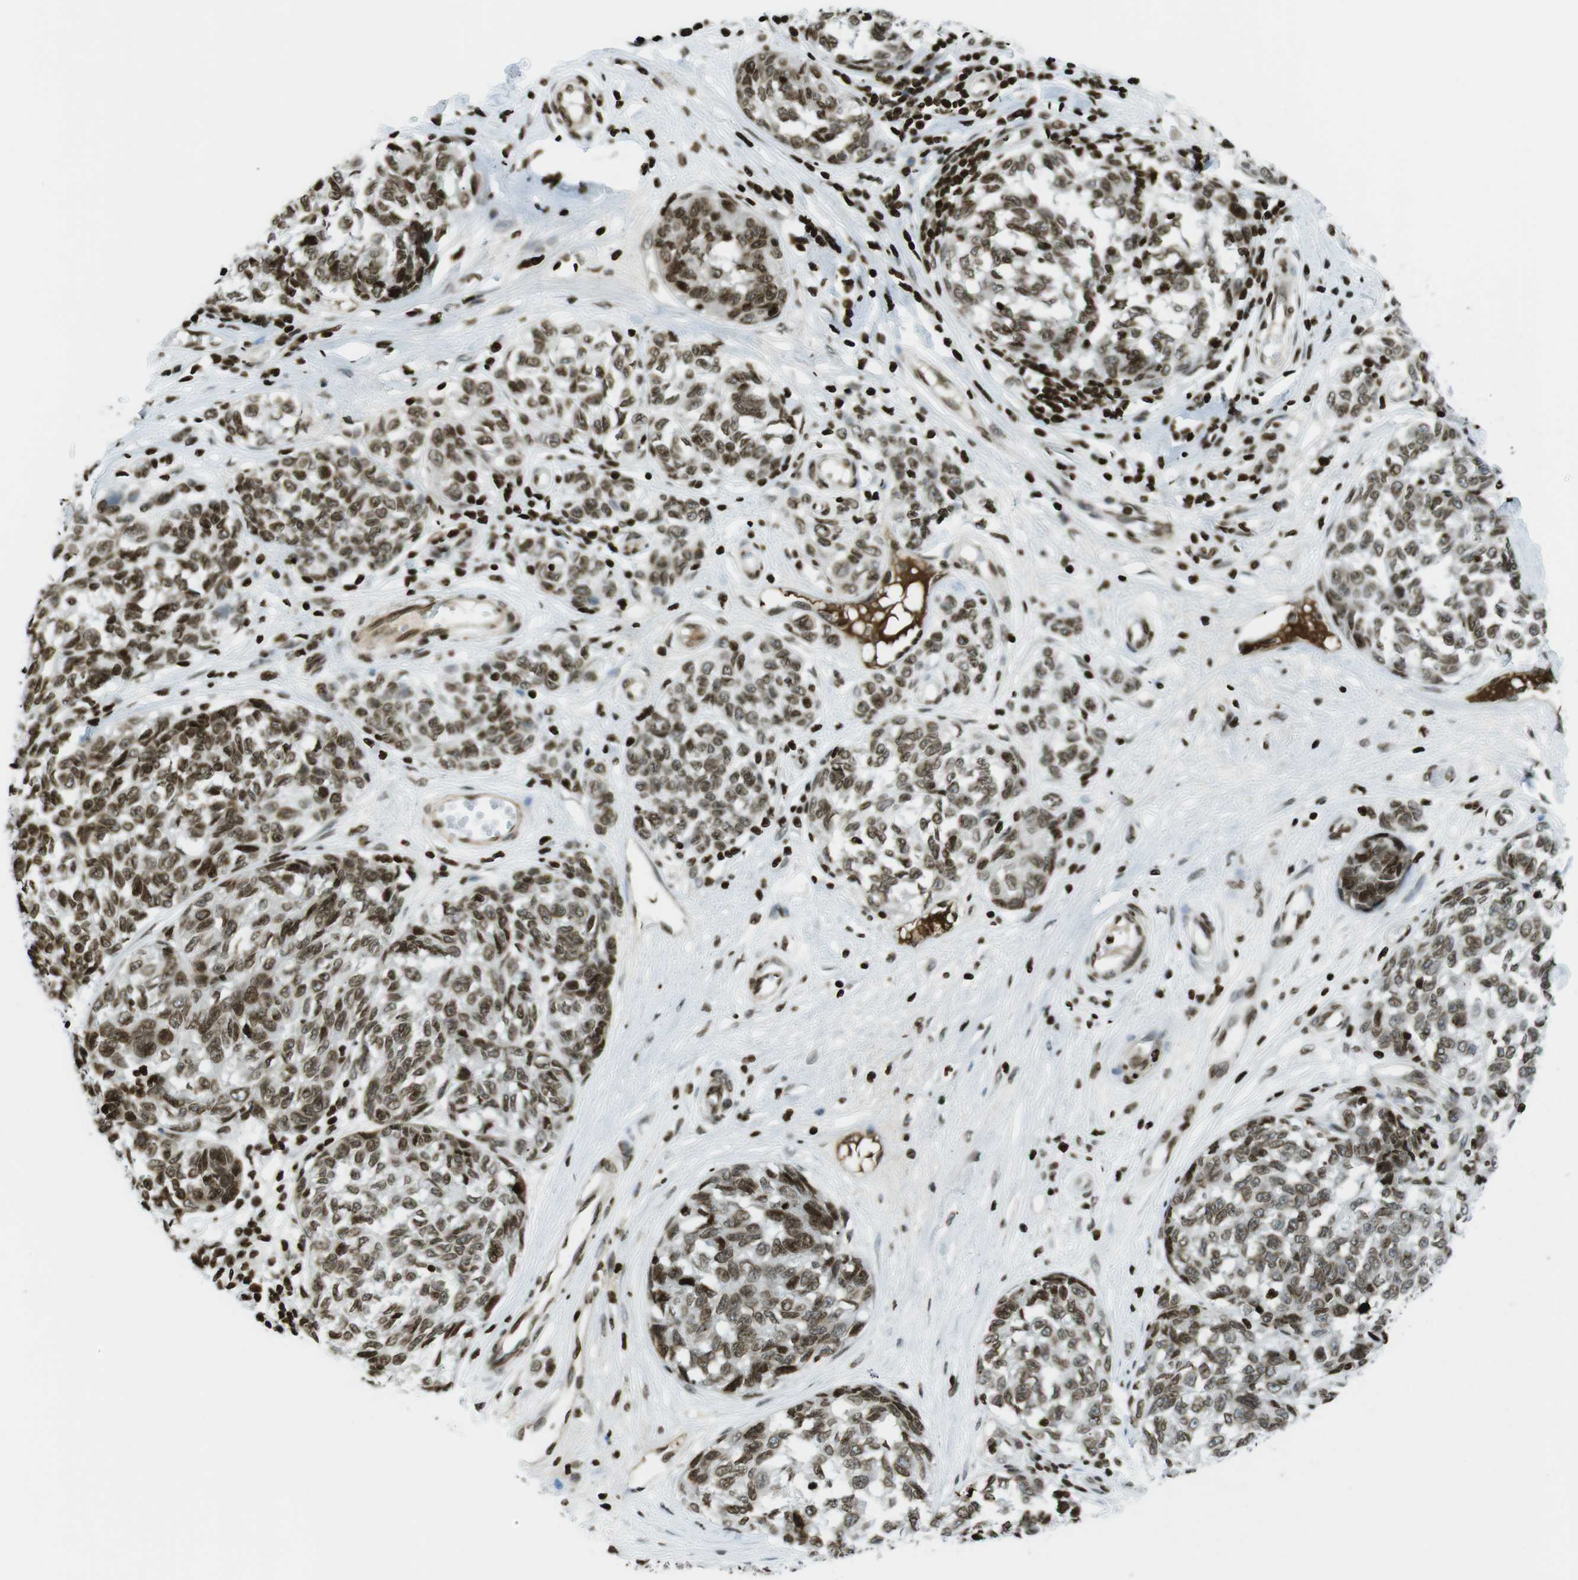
{"staining": {"intensity": "strong", "quantity": ">75%", "location": "nuclear"}, "tissue": "melanoma", "cell_type": "Tumor cells", "image_type": "cancer", "snomed": [{"axis": "morphology", "description": "Malignant melanoma, NOS"}, {"axis": "topography", "description": "Skin"}], "caption": "Tumor cells show high levels of strong nuclear staining in approximately >75% of cells in melanoma.", "gene": "H2AC8", "patient": {"sex": "female", "age": 64}}